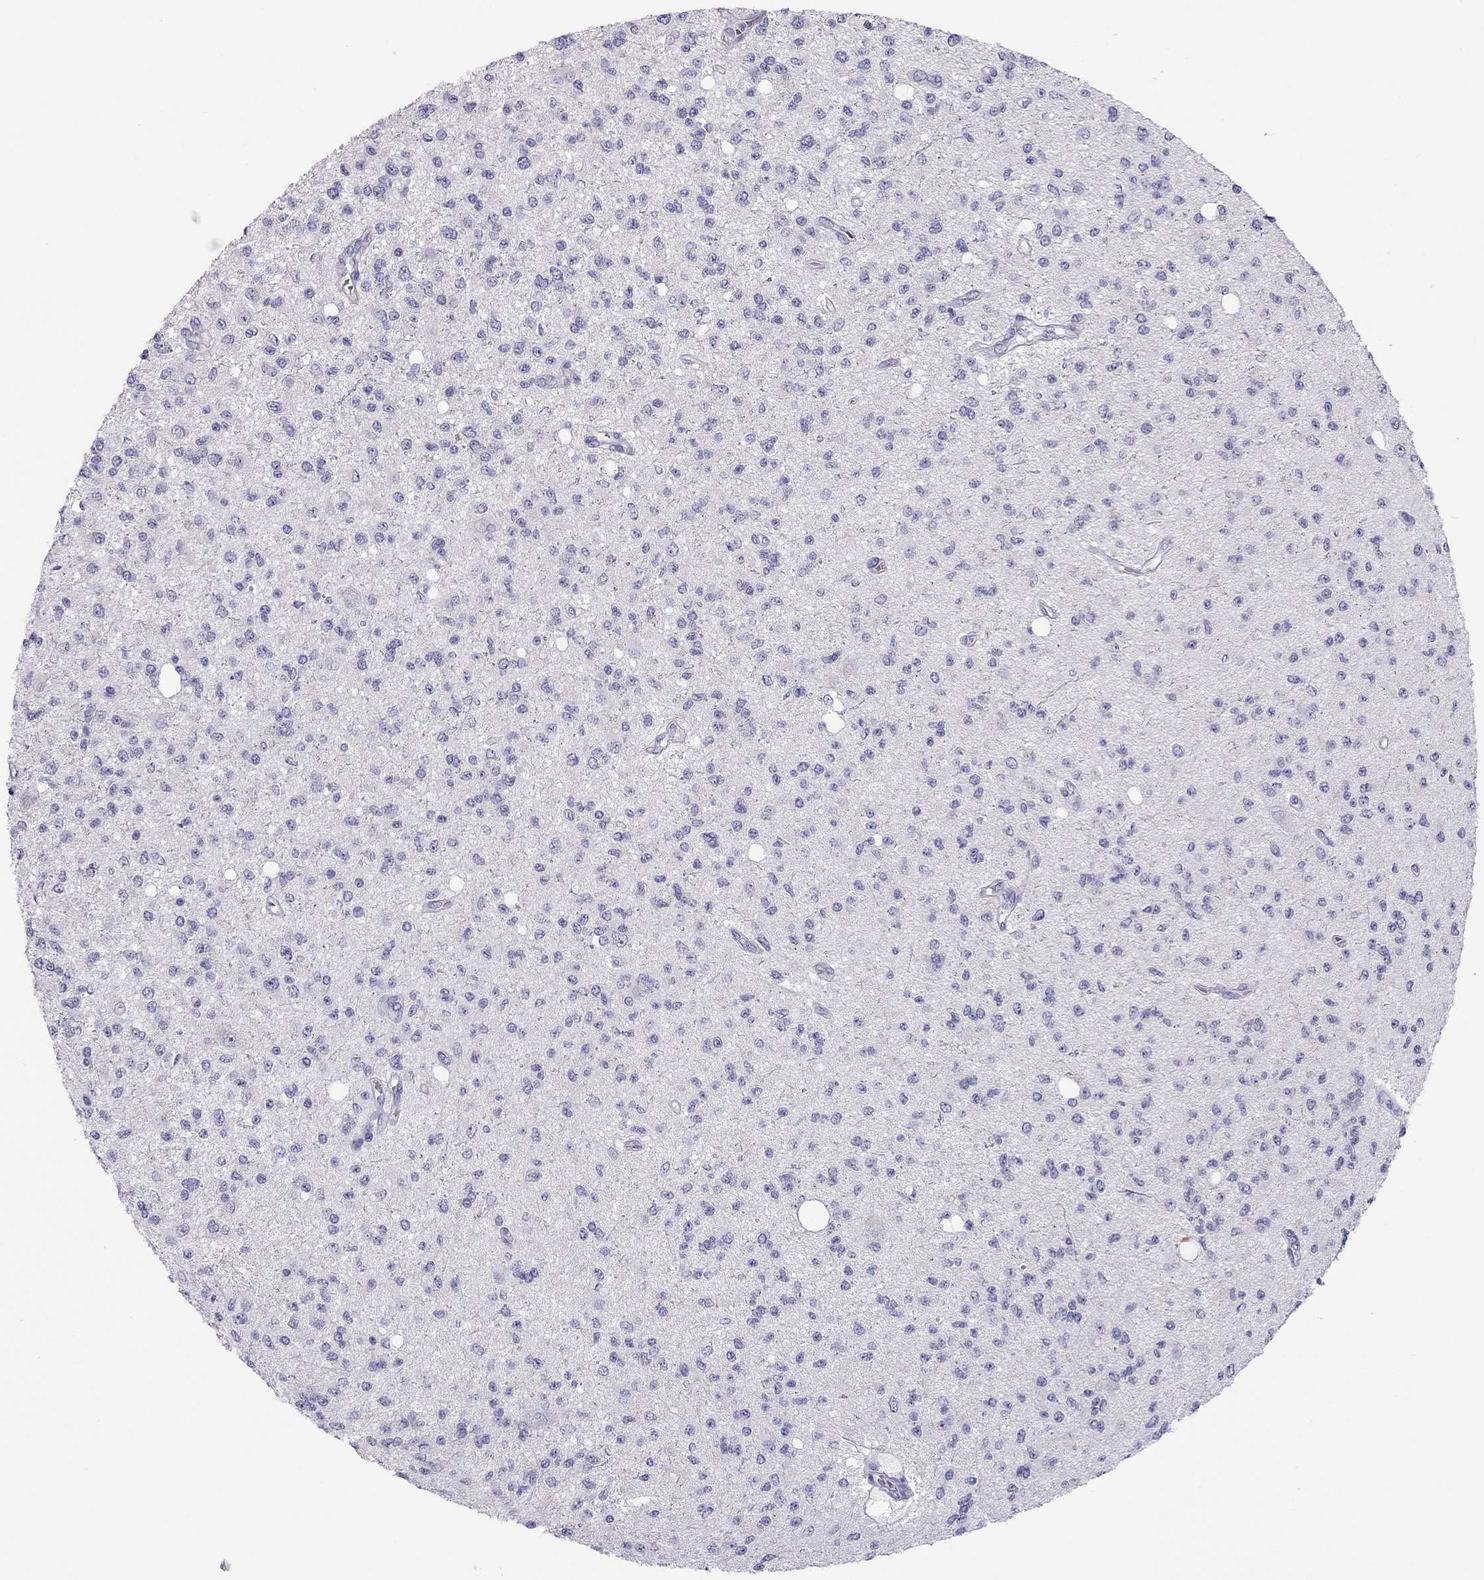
{"staining": {"intensity": "negative", "quantity": "none", "location": "none"}, "tissue": "glioma", "cell_type": "Tumor cells", "image_type": "cancer", "snomed": [{"axis": "morphology", "description": "Glioma, malignant, Low grade"}, {"axis": "topography", "description": "Brain"}], "caption": "Photomicrograph shows no significant protein positivity in tumor cells of low-grade glioma (malignant).", "gene": "TEX14", "patient": {"sex": "male", "age": 67}}